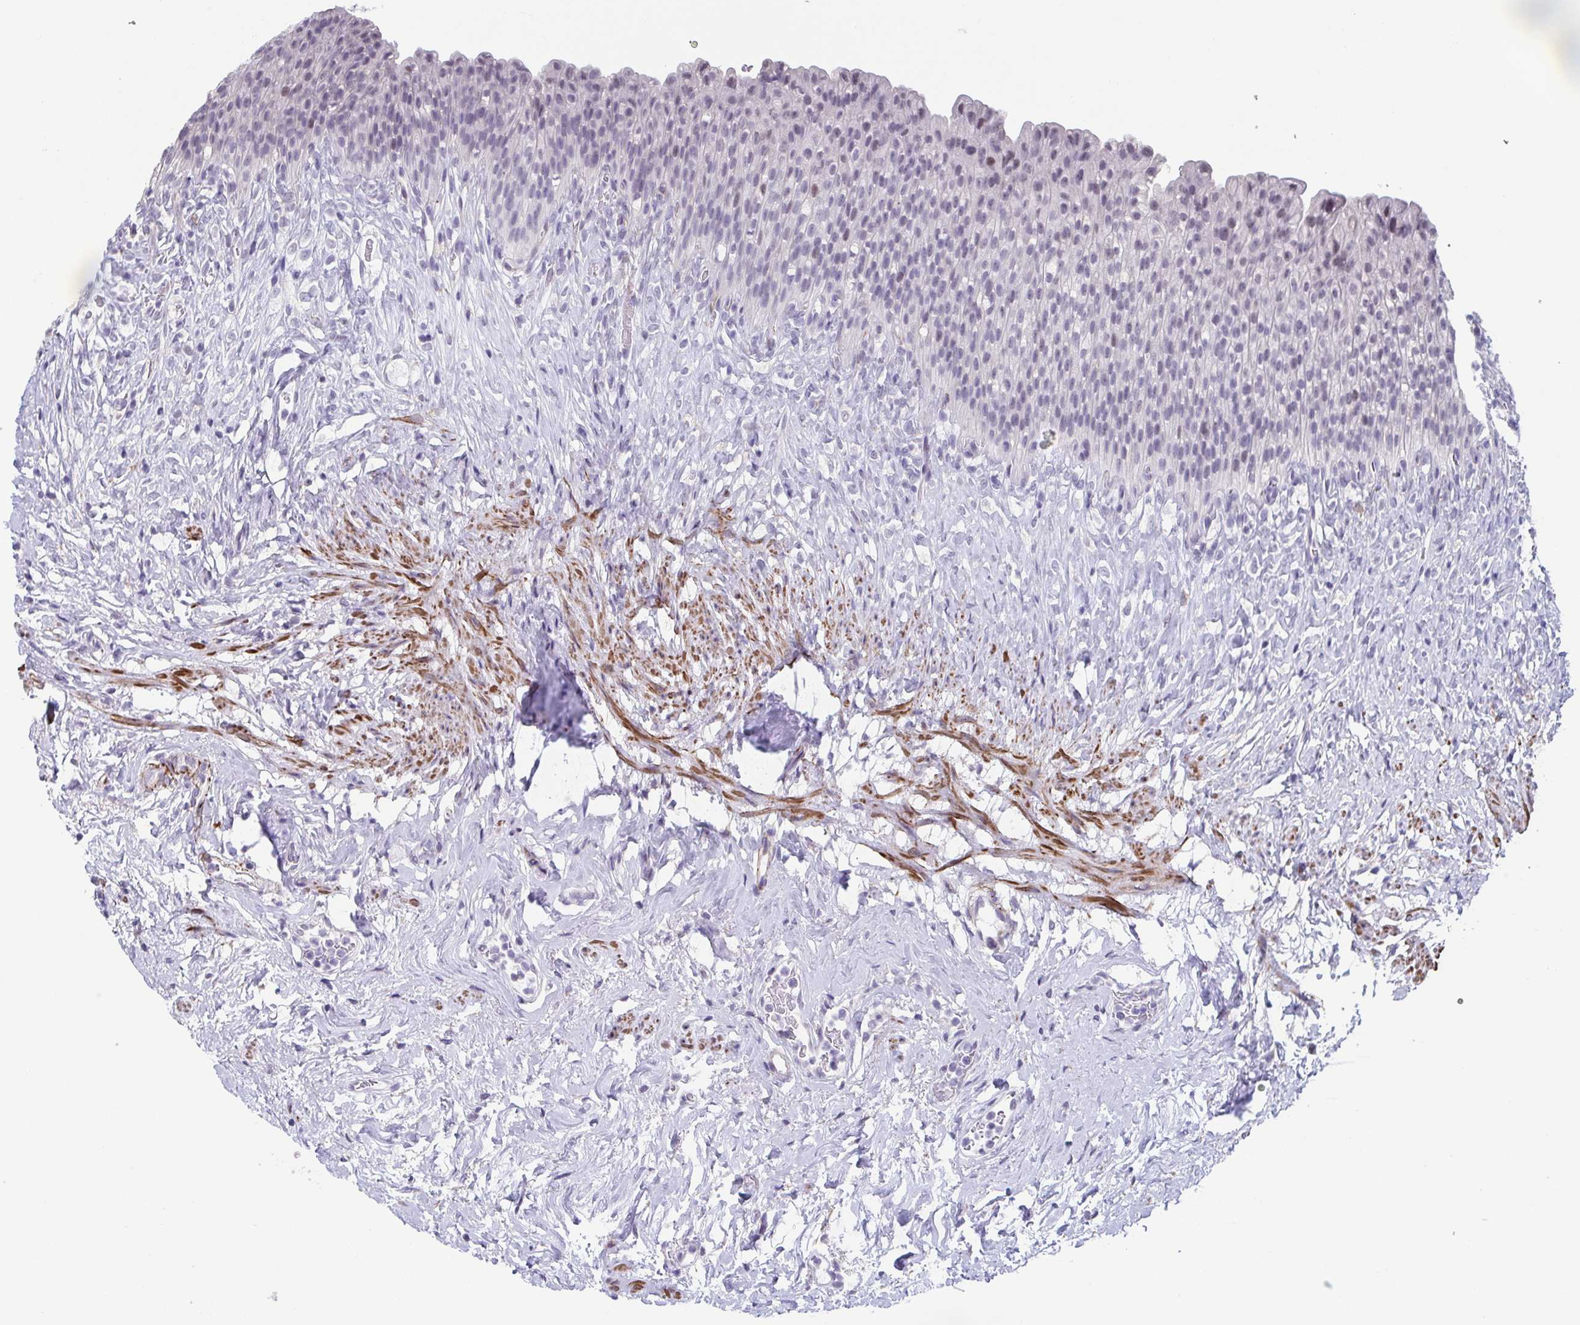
{"staining": {"intensity": "weak", "quantity": "<25%", "location": "nuclear"}, "tissue": "urinary bladder", "cell_type": "Urothelial cells", "image_type": "normal", "snomed": [{"axis": "morphology", "description": "Normal tissue, NOS"}, {"axis": "topography", "description": "Urinary bladder"}, {"axis": "topography", "description": "Prostate"}], "caption": "The micrograph reveals no significant expression in urothelial cells of urinary bladder. (Stains: DAB (3,3'-diaminobenzidine) IHC with hematoxylin counter stain, Microscopy: brightfield microscopy at high magnification).", "gene": "TMEM92", "patient": {"sex": "male", "age": 76}}